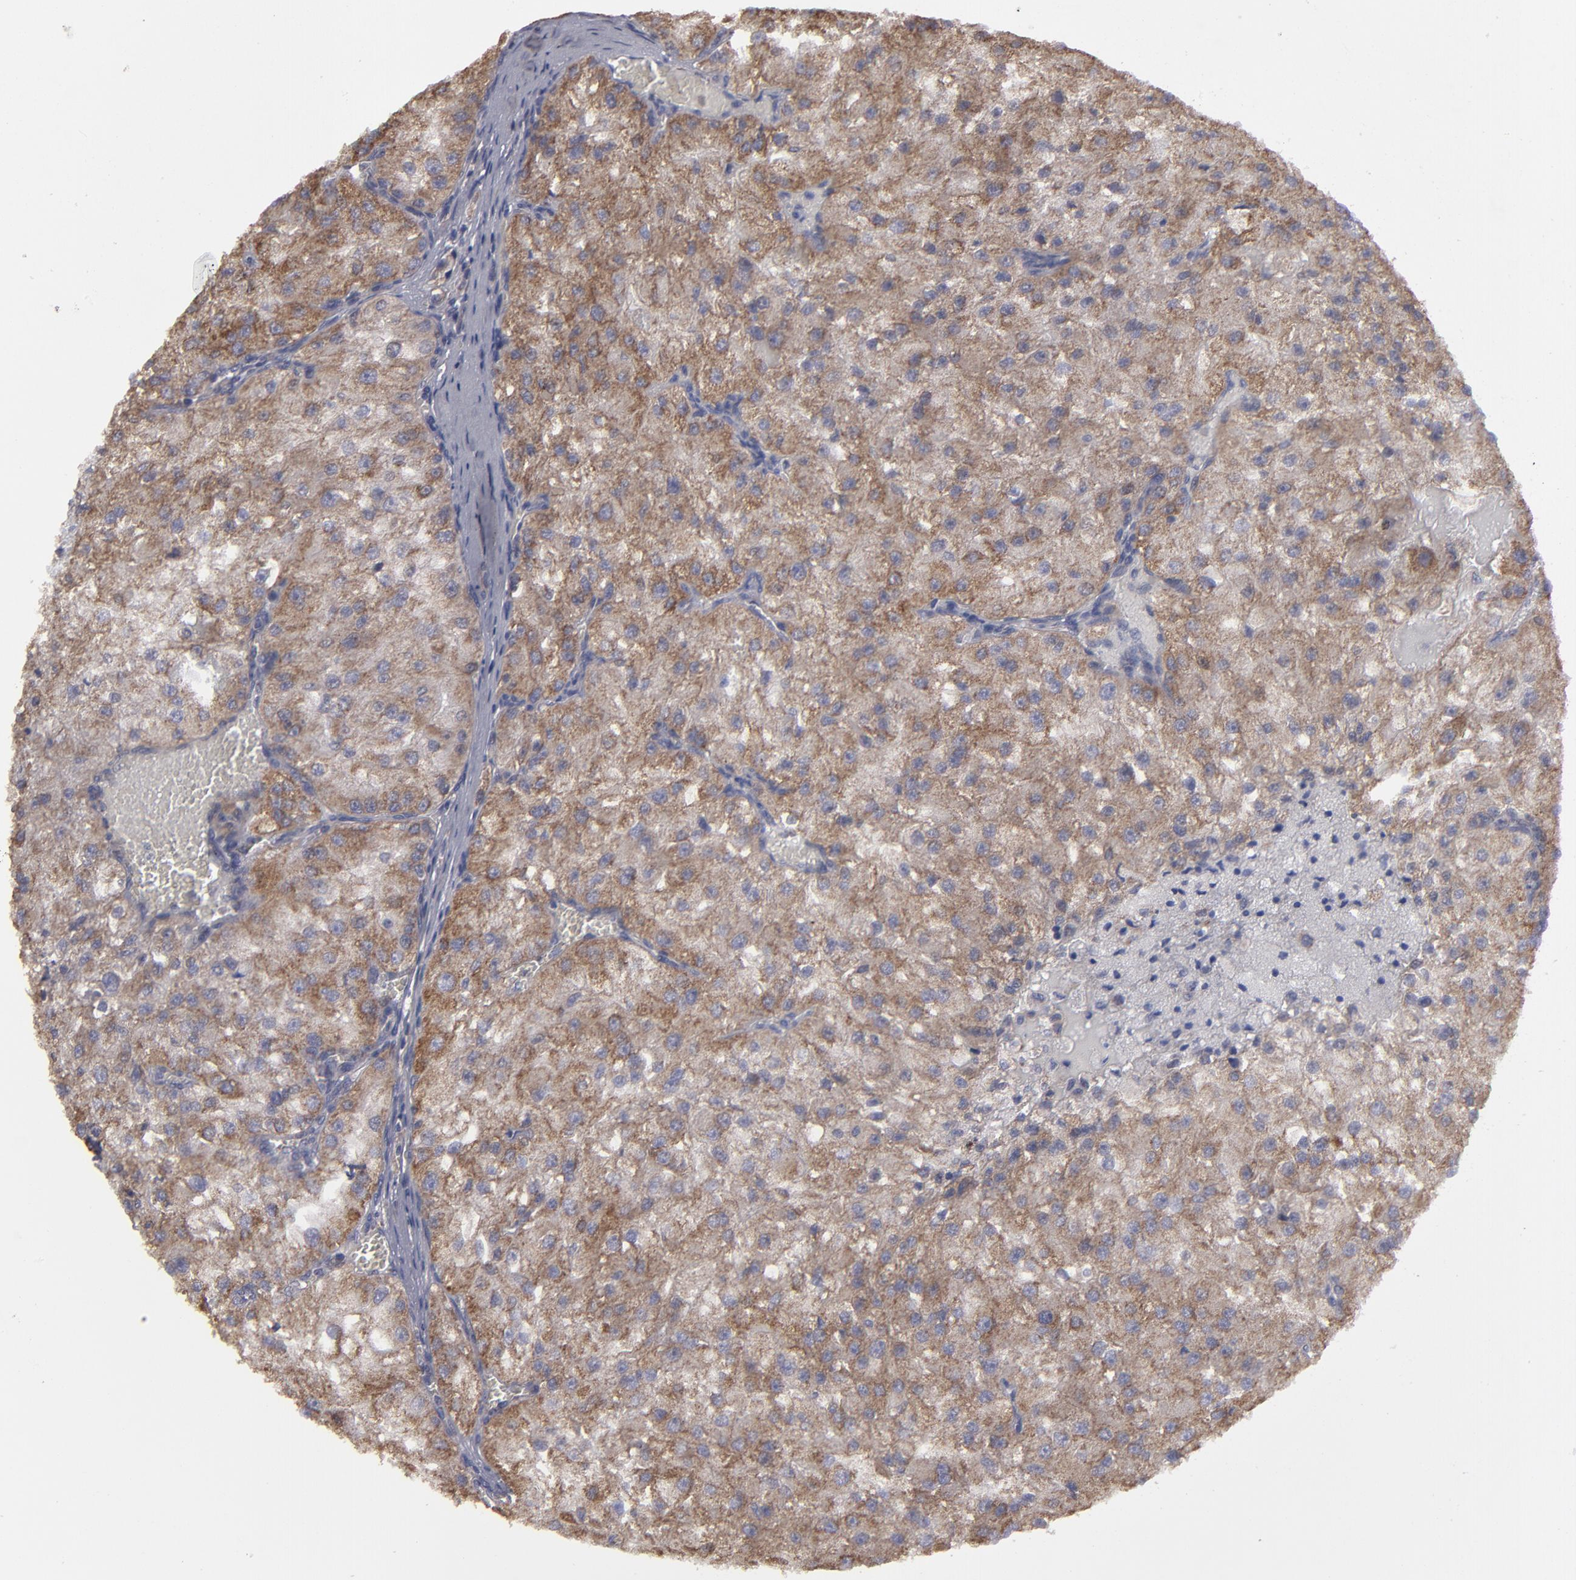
{"staining": {"intensity": "moderate", "quantity": ">75%", "location": "cytoplasmic/membranous"}, "tissue": "renal cancer", "cell_type": "Tumor cells", "image_type": "cancer", "snomed": [{"axis": "morphology", "description": "Adenocarcinoma, NOS"}, {"axis": "topography", "description": "Kidney"}], "caption": "Immunohistochemical staining of renal cancer displays moderate cytoplasmic/membranous protein expression in about >75% of tumor cells.", "gene": "MYOM2", "patient": {"sex": "female", "age": 74}}